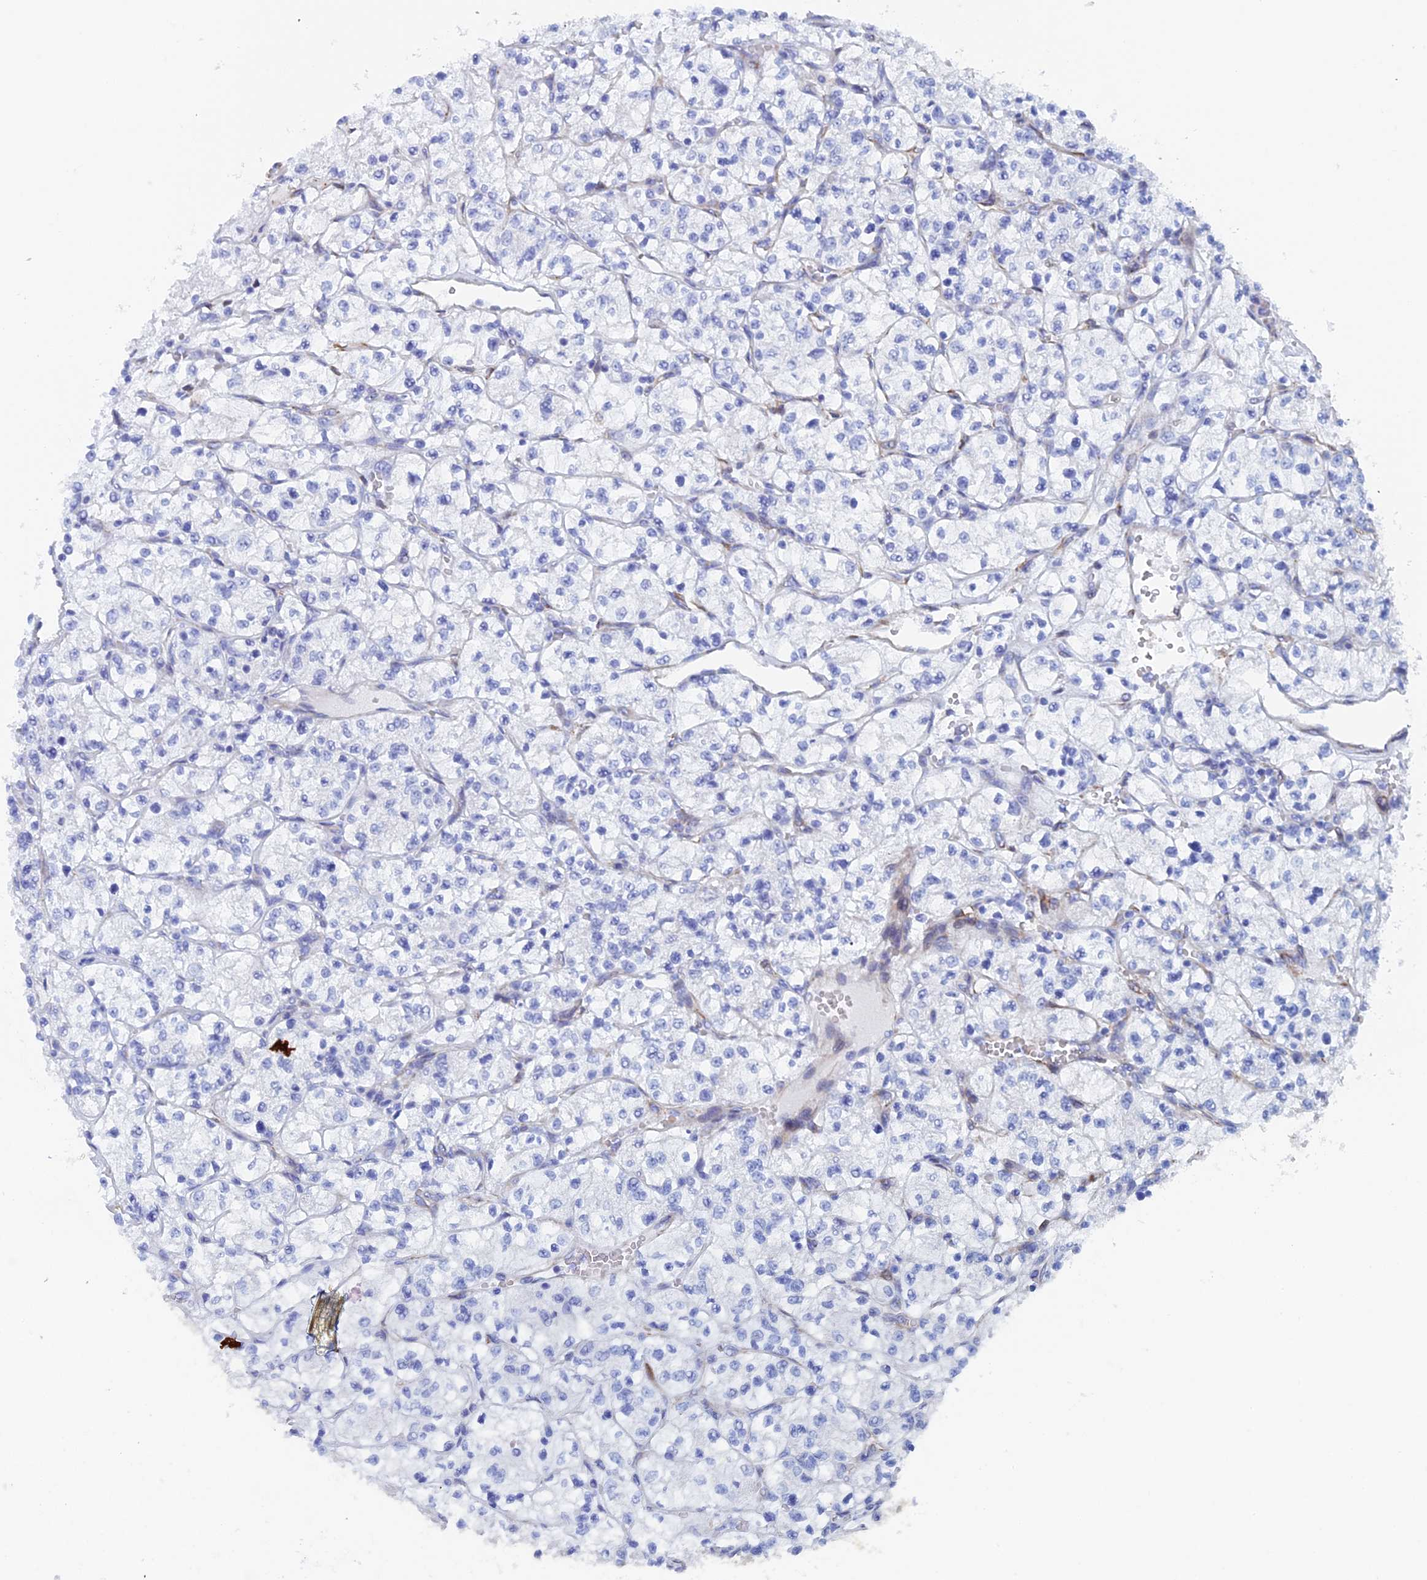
{"staining": {"intensity": "negative", "quantity": "none", "location": "none"}, "tissue": "renal cancer", "cell_type": "Tumor cells", "image_type": "cancer", "snomed": [{"axis": "morphology", "description": "Adenocarcinoma, NOS"}, {"axis": "topography", "description": "Kidney"}], "caption": "There is no significant positivity in tumor cells of renal cancer. (Brightfield microscopy of DAB IHC at high magnification).", "gene": "COG7", "patient": {"sex": "female", "age": 64}}